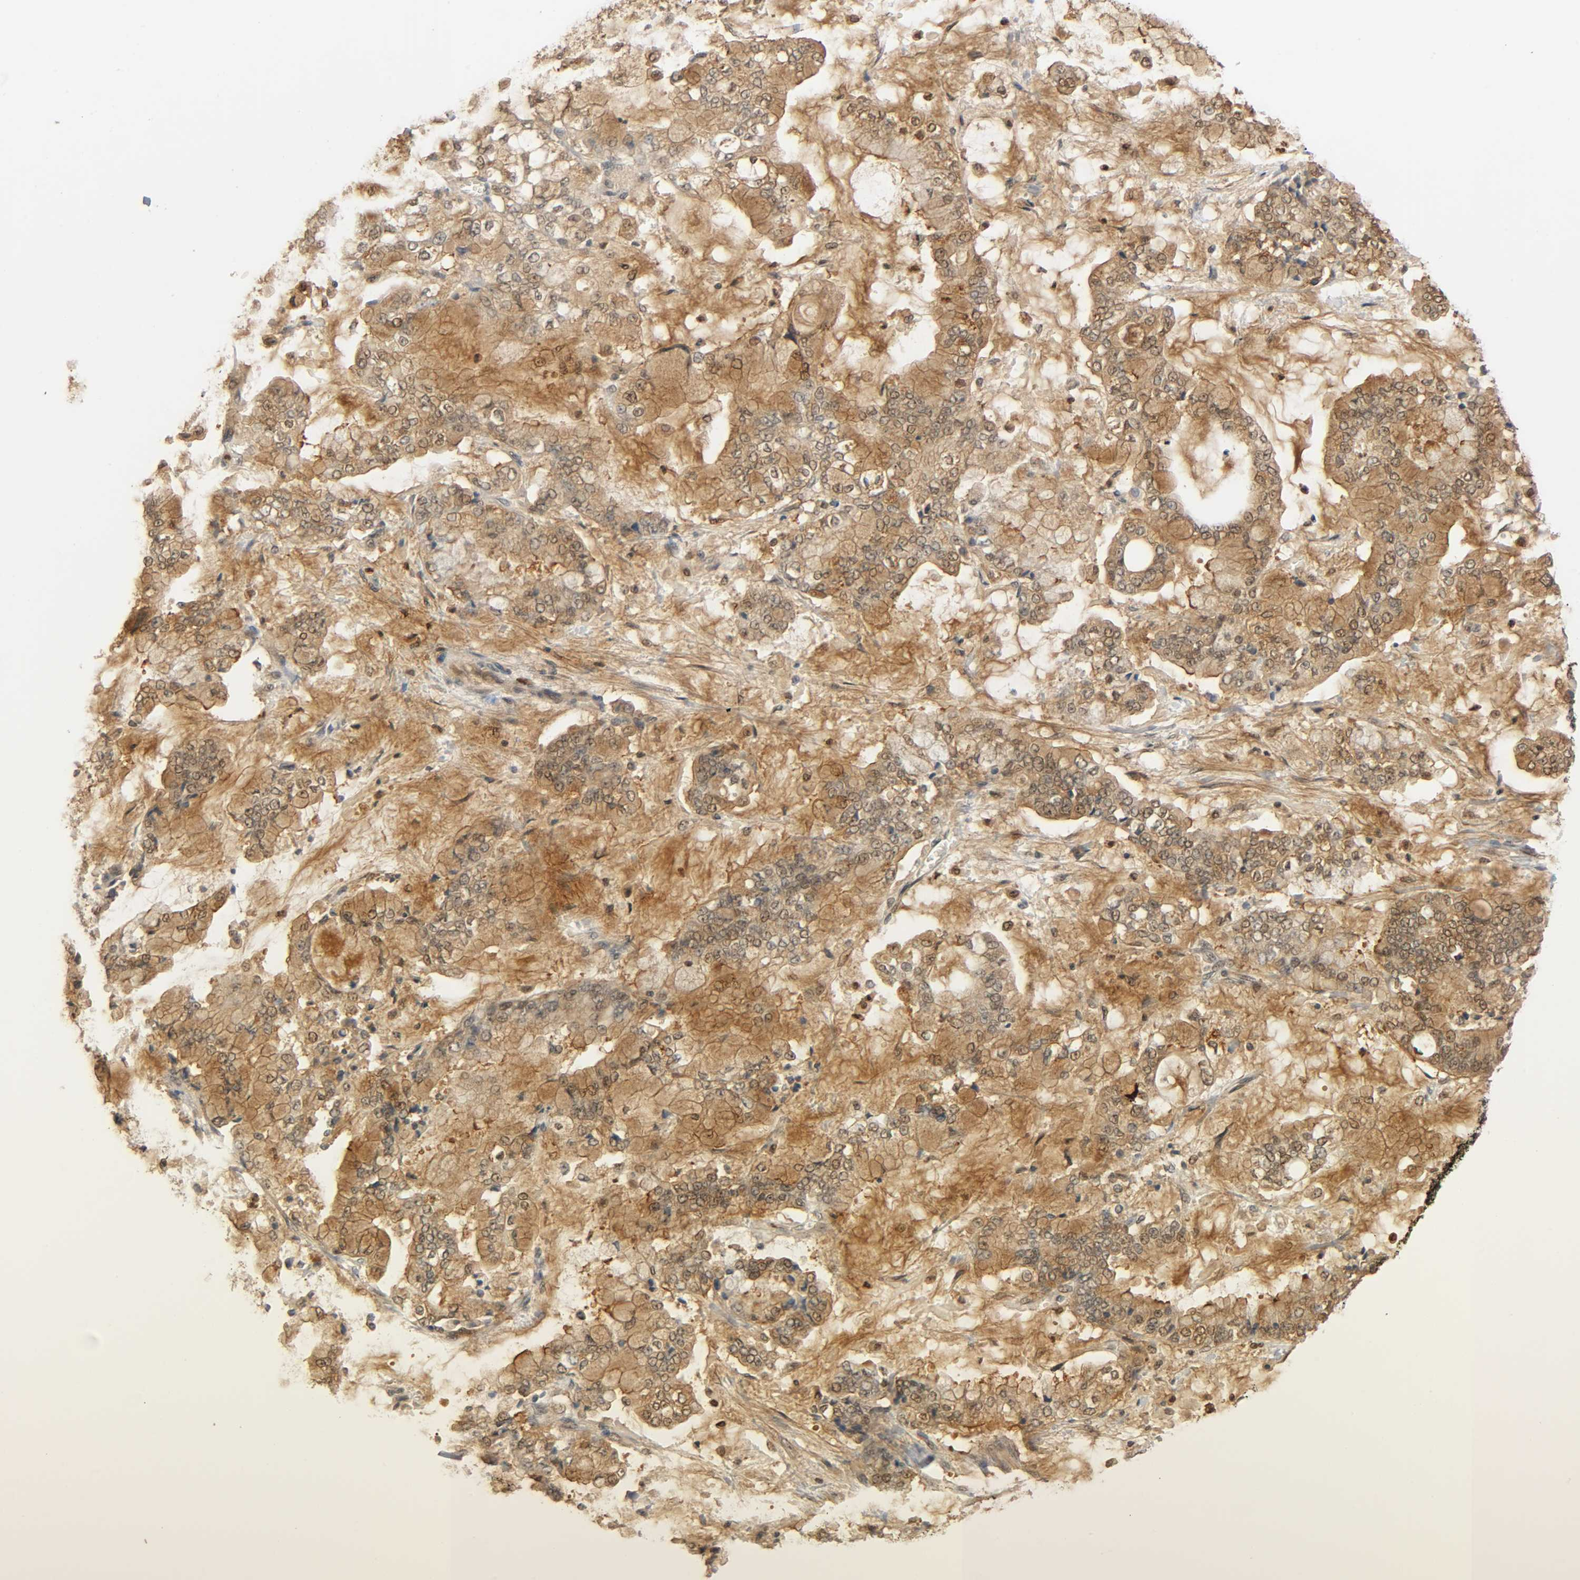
{"staining": {"intensity": "moderate", "quantity": ">75%", "location": "cytoplasmic/membranous,nuclear"}, "tissue": "stomach cancer", "cell_type": "Tumor cells", "image_type": "cancer", "snomed": [{"axis": "morphology", "description": "Normal tissue, NOS"}, {"axis": "morphology", "description": "Adenocarcinoma, NOS"}, {"axis": "topography", "description": "Stomach, upper"}, {"axis": "topography", "description": "Stomach"}], "caption": "Immunohistochemical staining of stomach cancer reveals medium levels of moderate cytoplasmic/membranous and nuclear expression in approximately >75% of tumor cells.", "gene": "ZFPM2", "patient": {"sex": "male", "age": 76}}